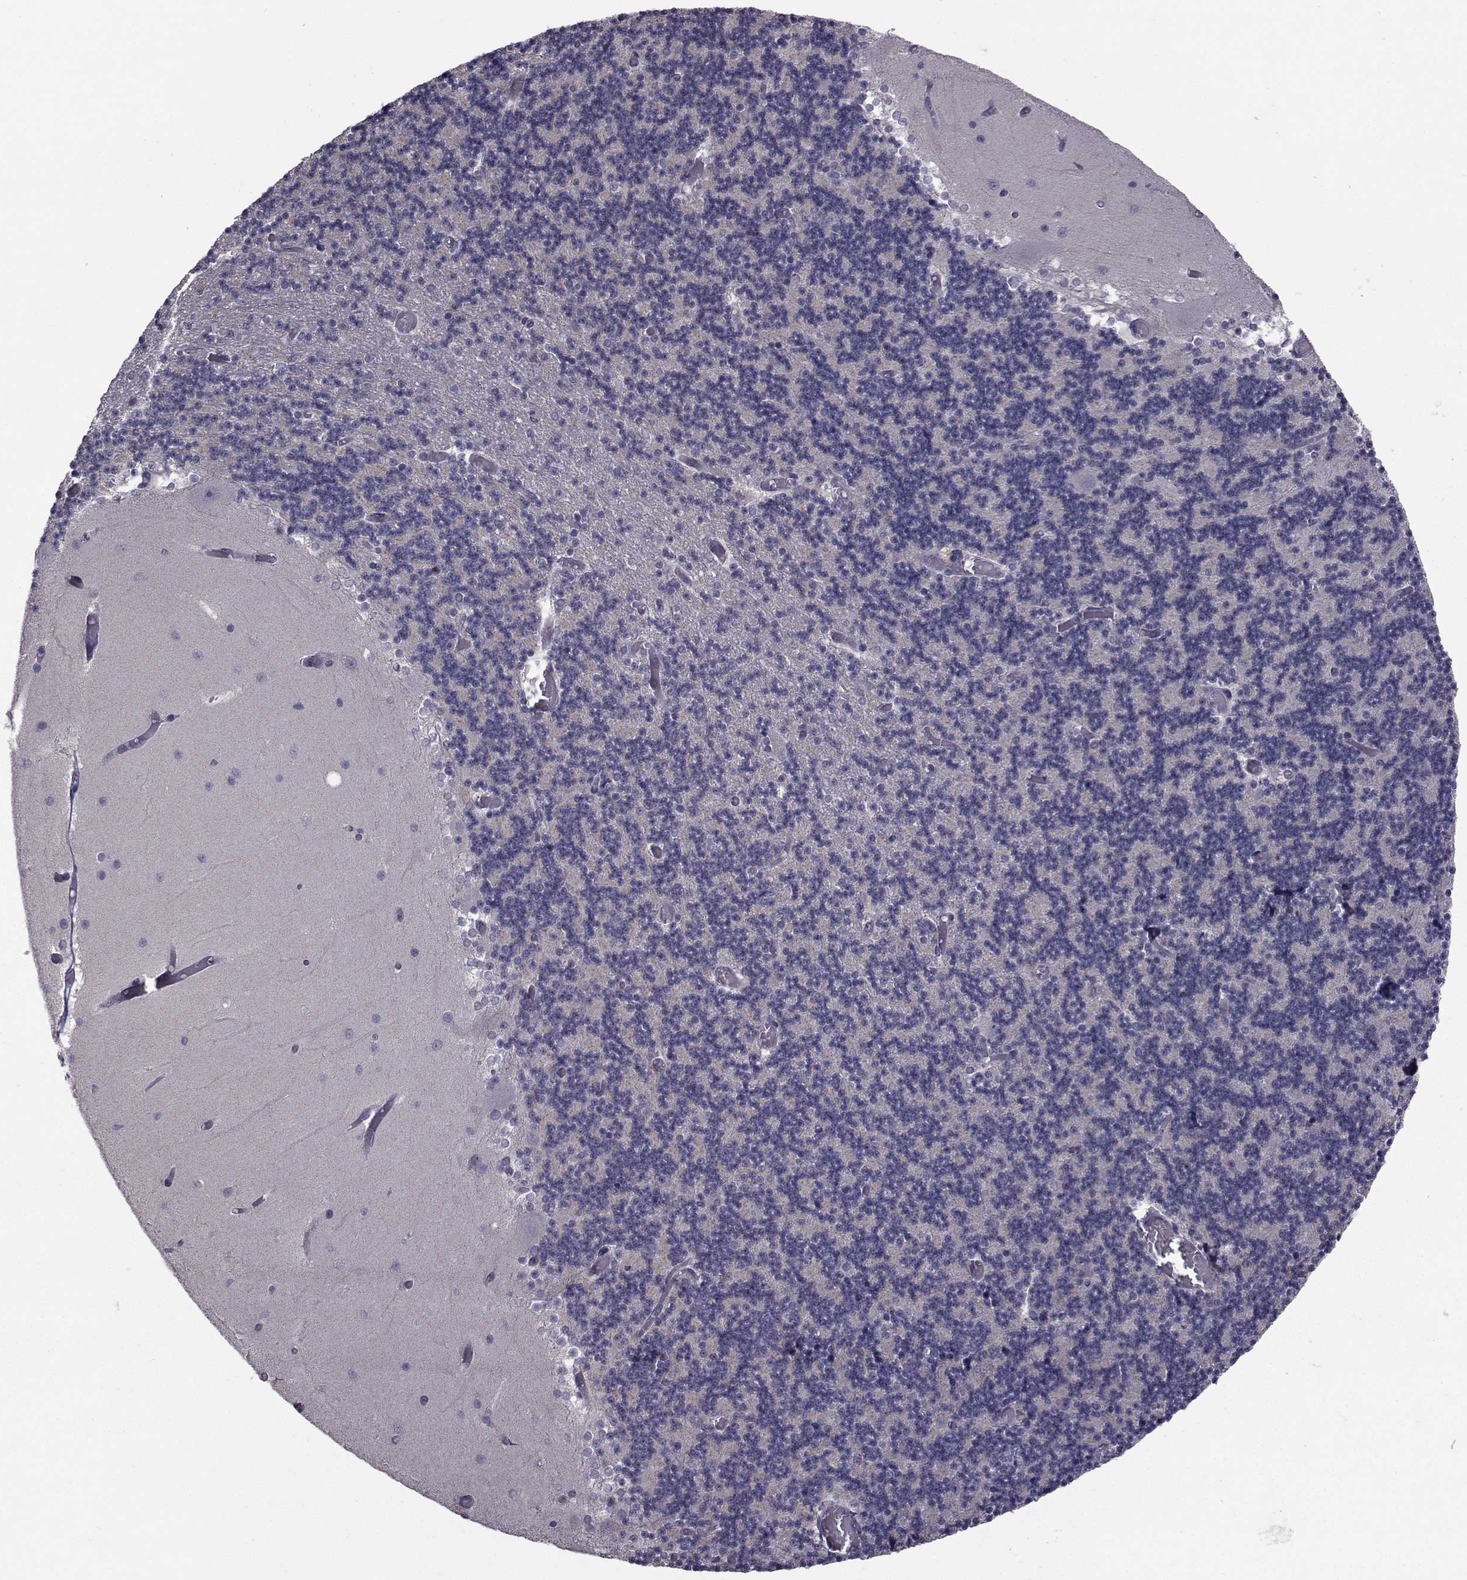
{"staining": {"intensity": "negative", "quantity": "none", "location": "none"}, "tissue": "cerebellum", "cell_type": "Cells in granular layer", "image_type": "normal", "snomed": [{"axis": "morphology", "description": "Normal tissue, NOS"}, {"axis": "topography", "description": "Cerebellum"}], "caption": "Immunohistochemical staining of normal human cerebellum displays no significant staining in cells in granular layer.", "gene": "FDXR", "patient": {"sex": "female", "age": 28}}